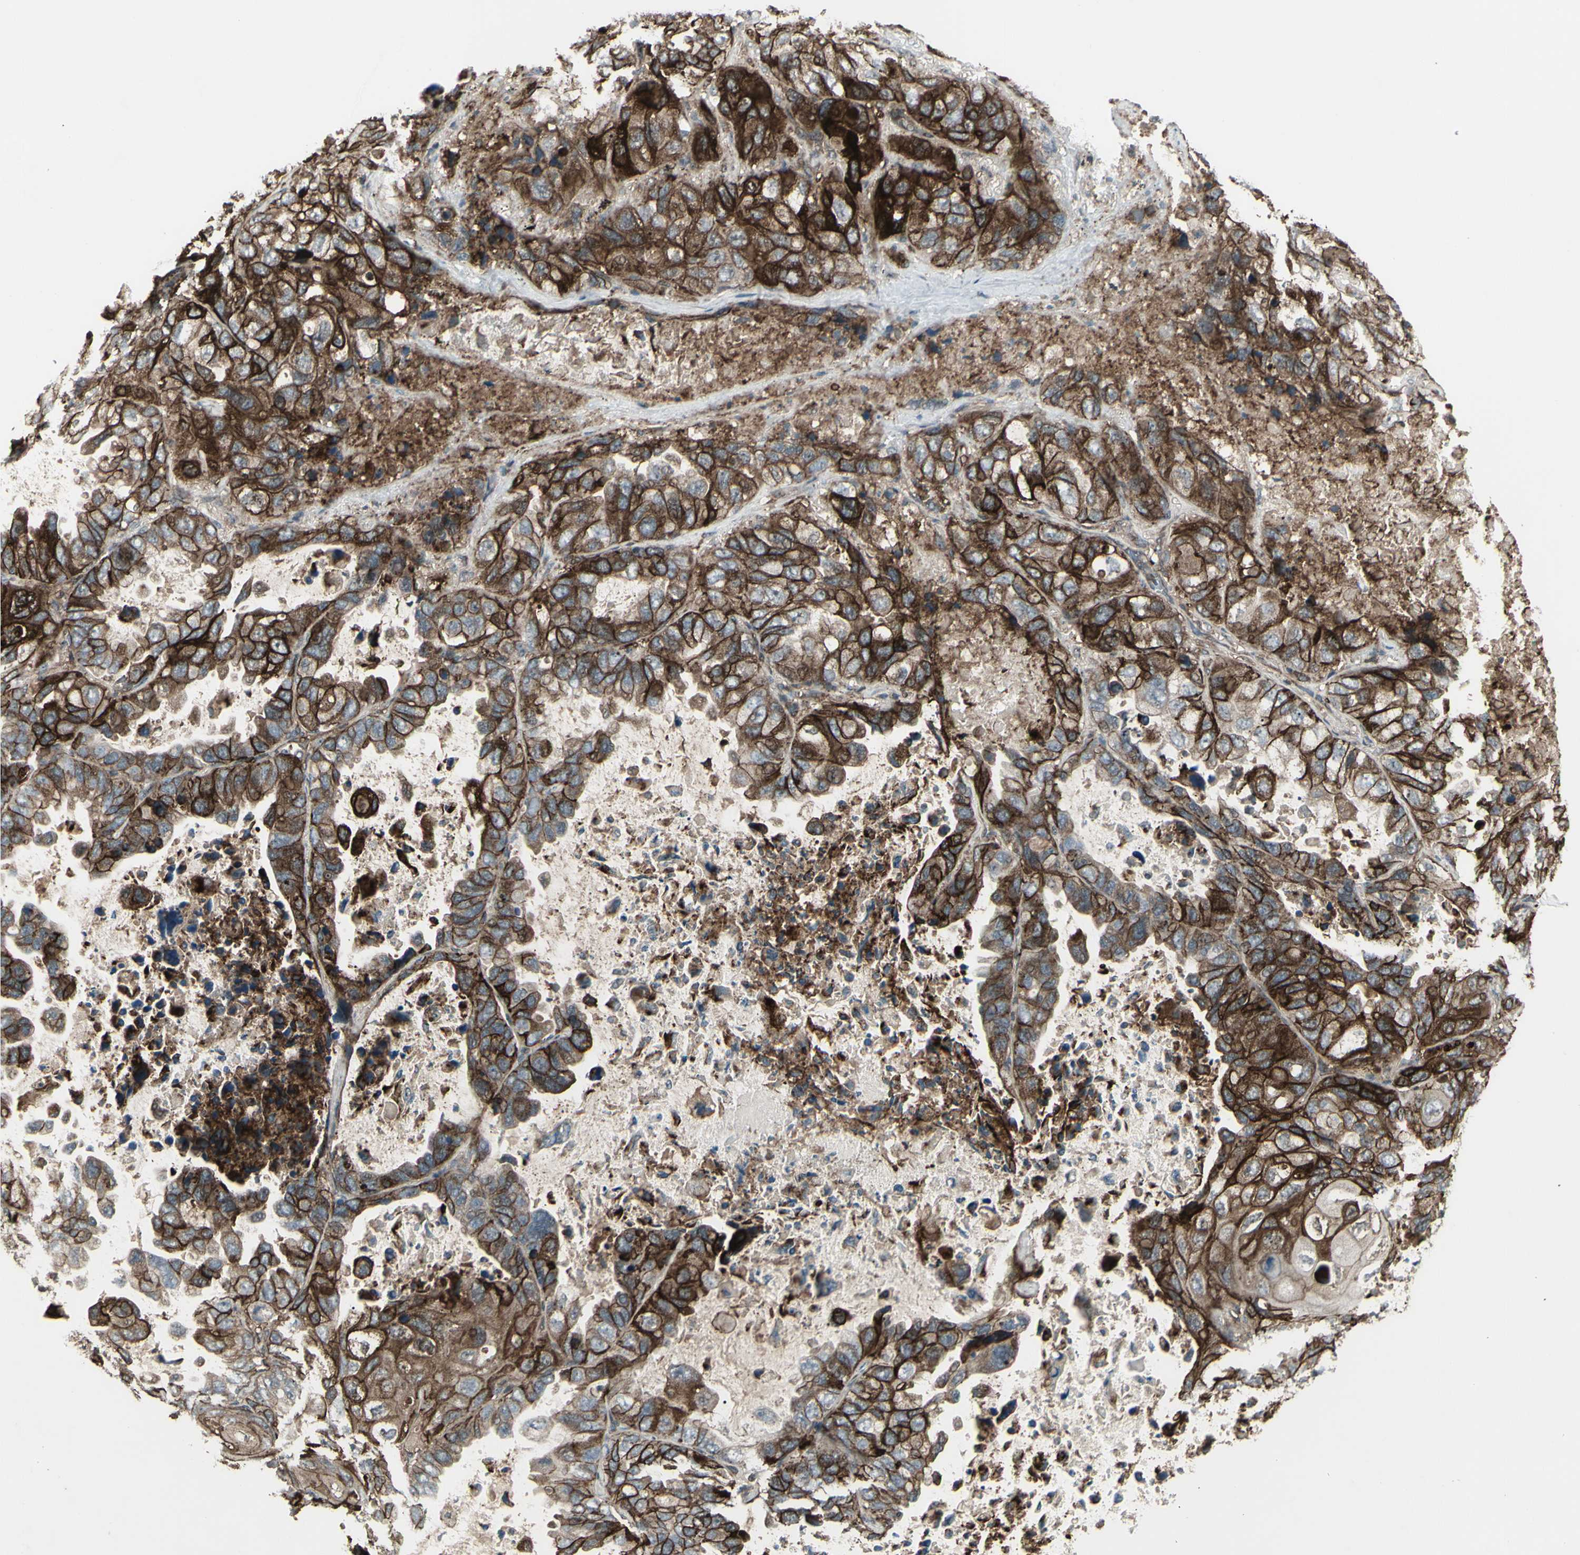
{"staining": {"intensity": "strong", "quantity": ">75%", "location": "cytoplasmic/membranous"}, "tissue": "lung cancer", "cell_type": "Tumor cells", "image_type": "cancer", "snomed": [{"axis": "morphology", "description": "Squamous cell carcinoma, NOS"}, {"axis": "topography", "description": "Lung"}], "caption": "Immunohistochemical staining of lung cancer (squamous cell carcinoma) exhibits strong cytoplasmic/membranous protein expression in about >75% of tumor cells. The protein is shown in brown color, while the nuclei are stained blue.", "gene": "FXYD5", "patient": {"sex": "female", "age": 73}}